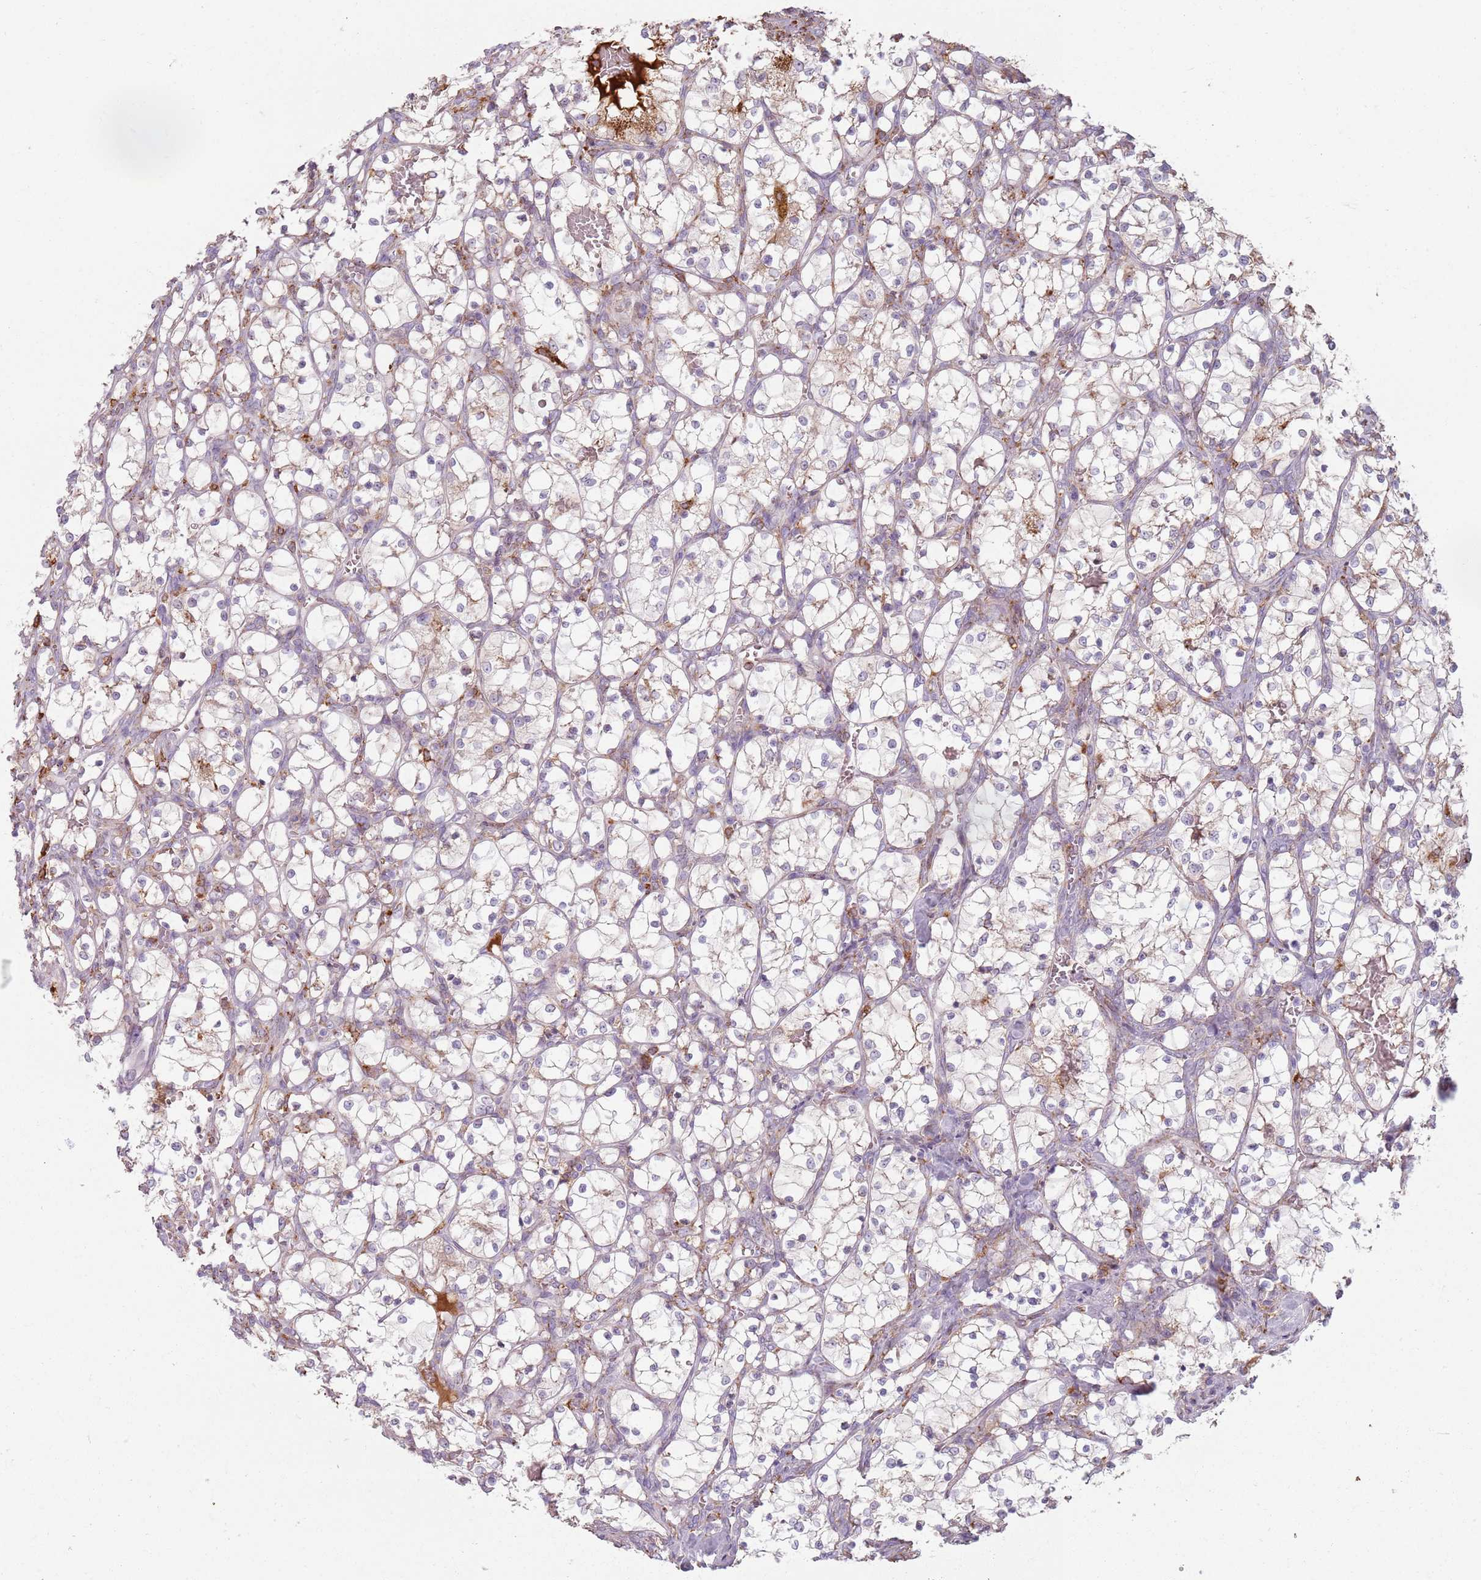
{"staining": {"intensity": "negative", "quantity": "none", "location": "none"}, "tissue": "renal cancer", "cell_type": "Tumor cells", "image_type": "cancer", "snomed": [{"axis": "morphology", "description": "Adenocarcinoma, NOS"}, {"axis": "topography", "description": "Kidney"}], "caption": "Tumor cells show no significant positivity in renal adenocarcinoma. (Stains: DAB (3,3'-diaminobenzidine) immunohistochemistry with hematoxylin counter stain, Microscopy: brightfield microscopy at high magnification).", "gene": "COLGALT1", "patient": {"sex": "female", "age": 69}}